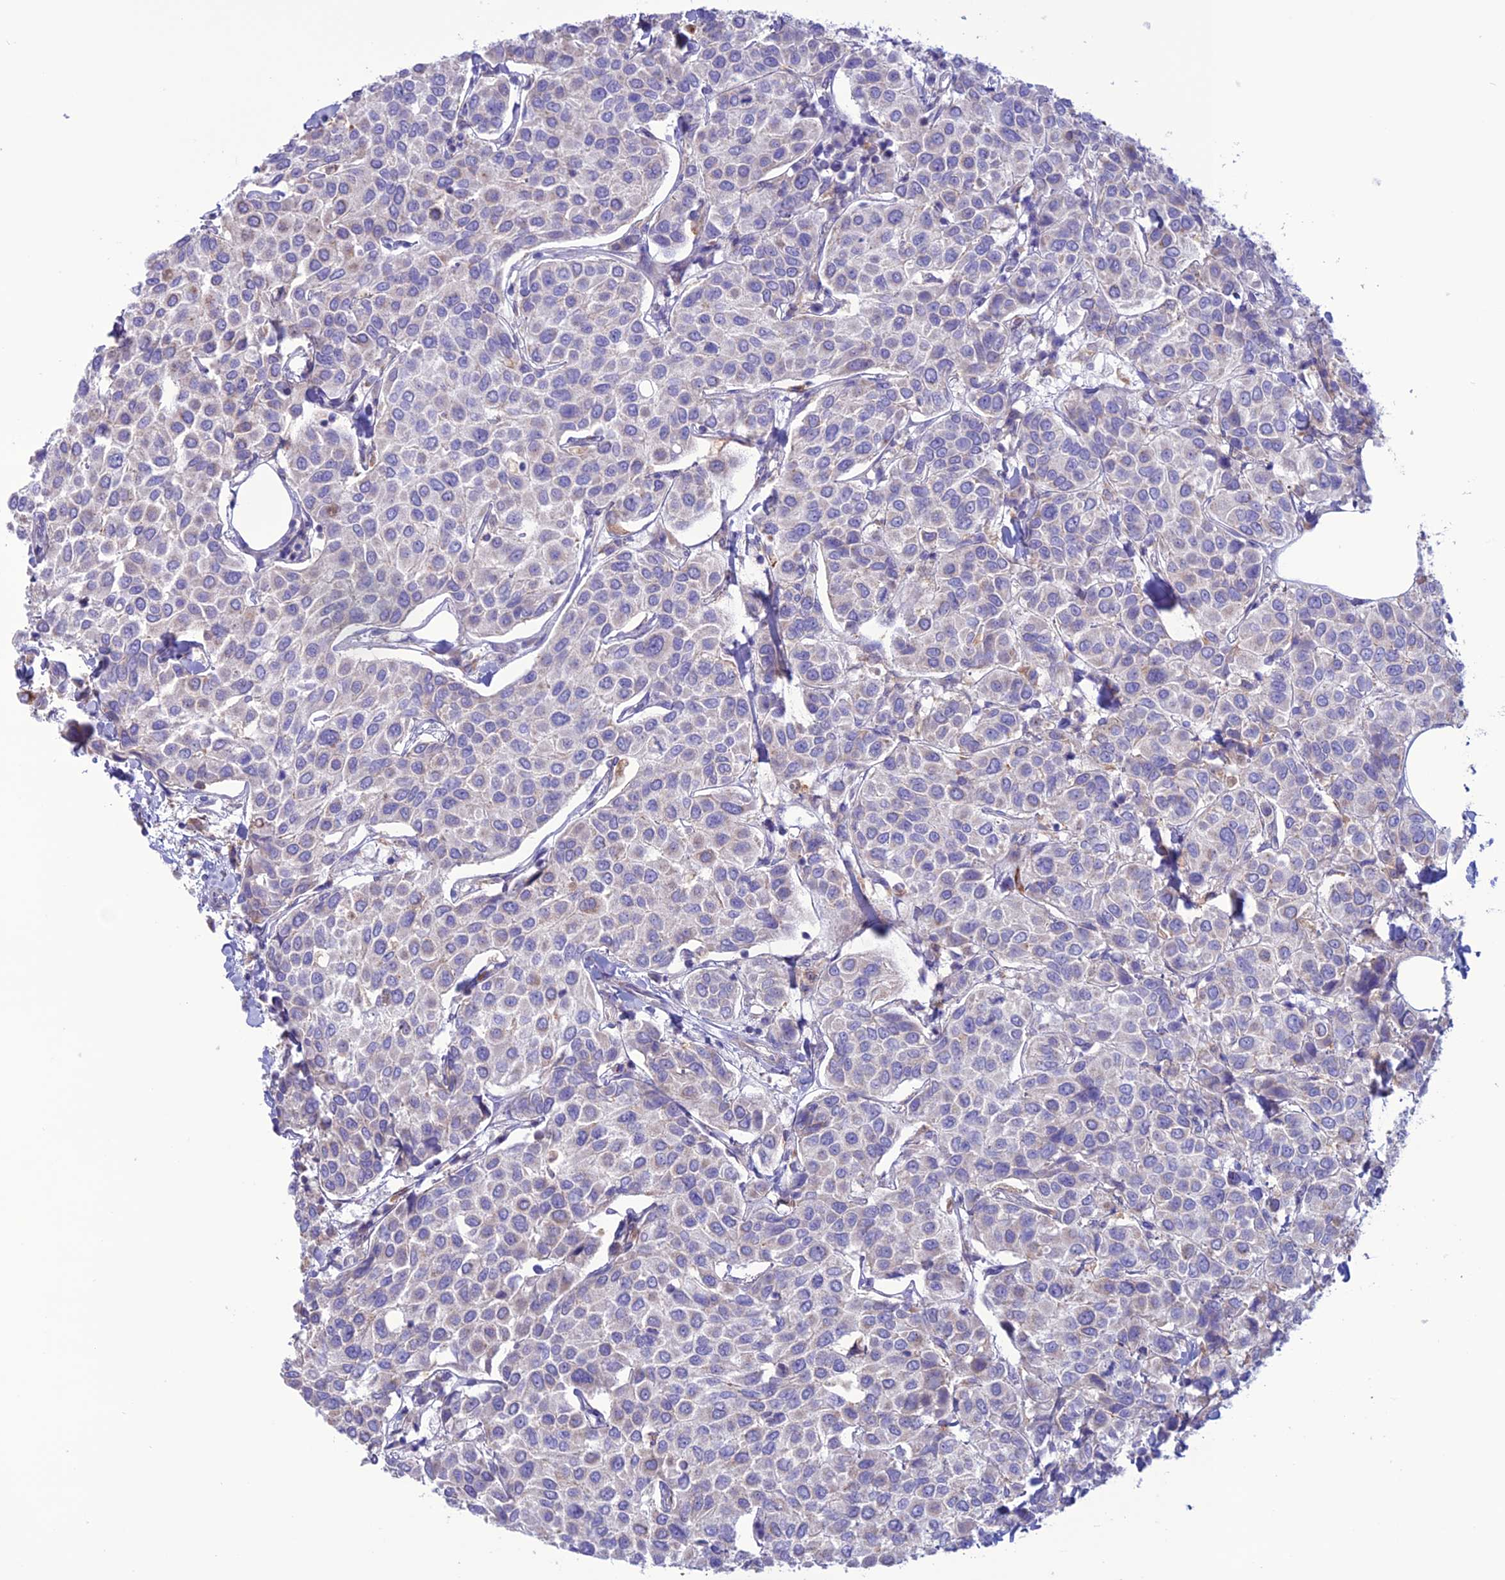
{"staining": {"intensity": "negative", "quantity": "none", "location": "none"}, "tissue": "breast cancer", "cell_type": "Tumor cells", "image_type": "cancer", "snomed": [{"axis": "morphology", "description": "Duct carcinoma"}, {"axis": "topography", "description": "Breast"}], "caption": "Immunohistochemical staining of breast infiltrating ductal carcinoma exhibits no significant positivity in tumor cells.", "gene": "CLCN7", "patient": {"sex": "female", "age": 55}}